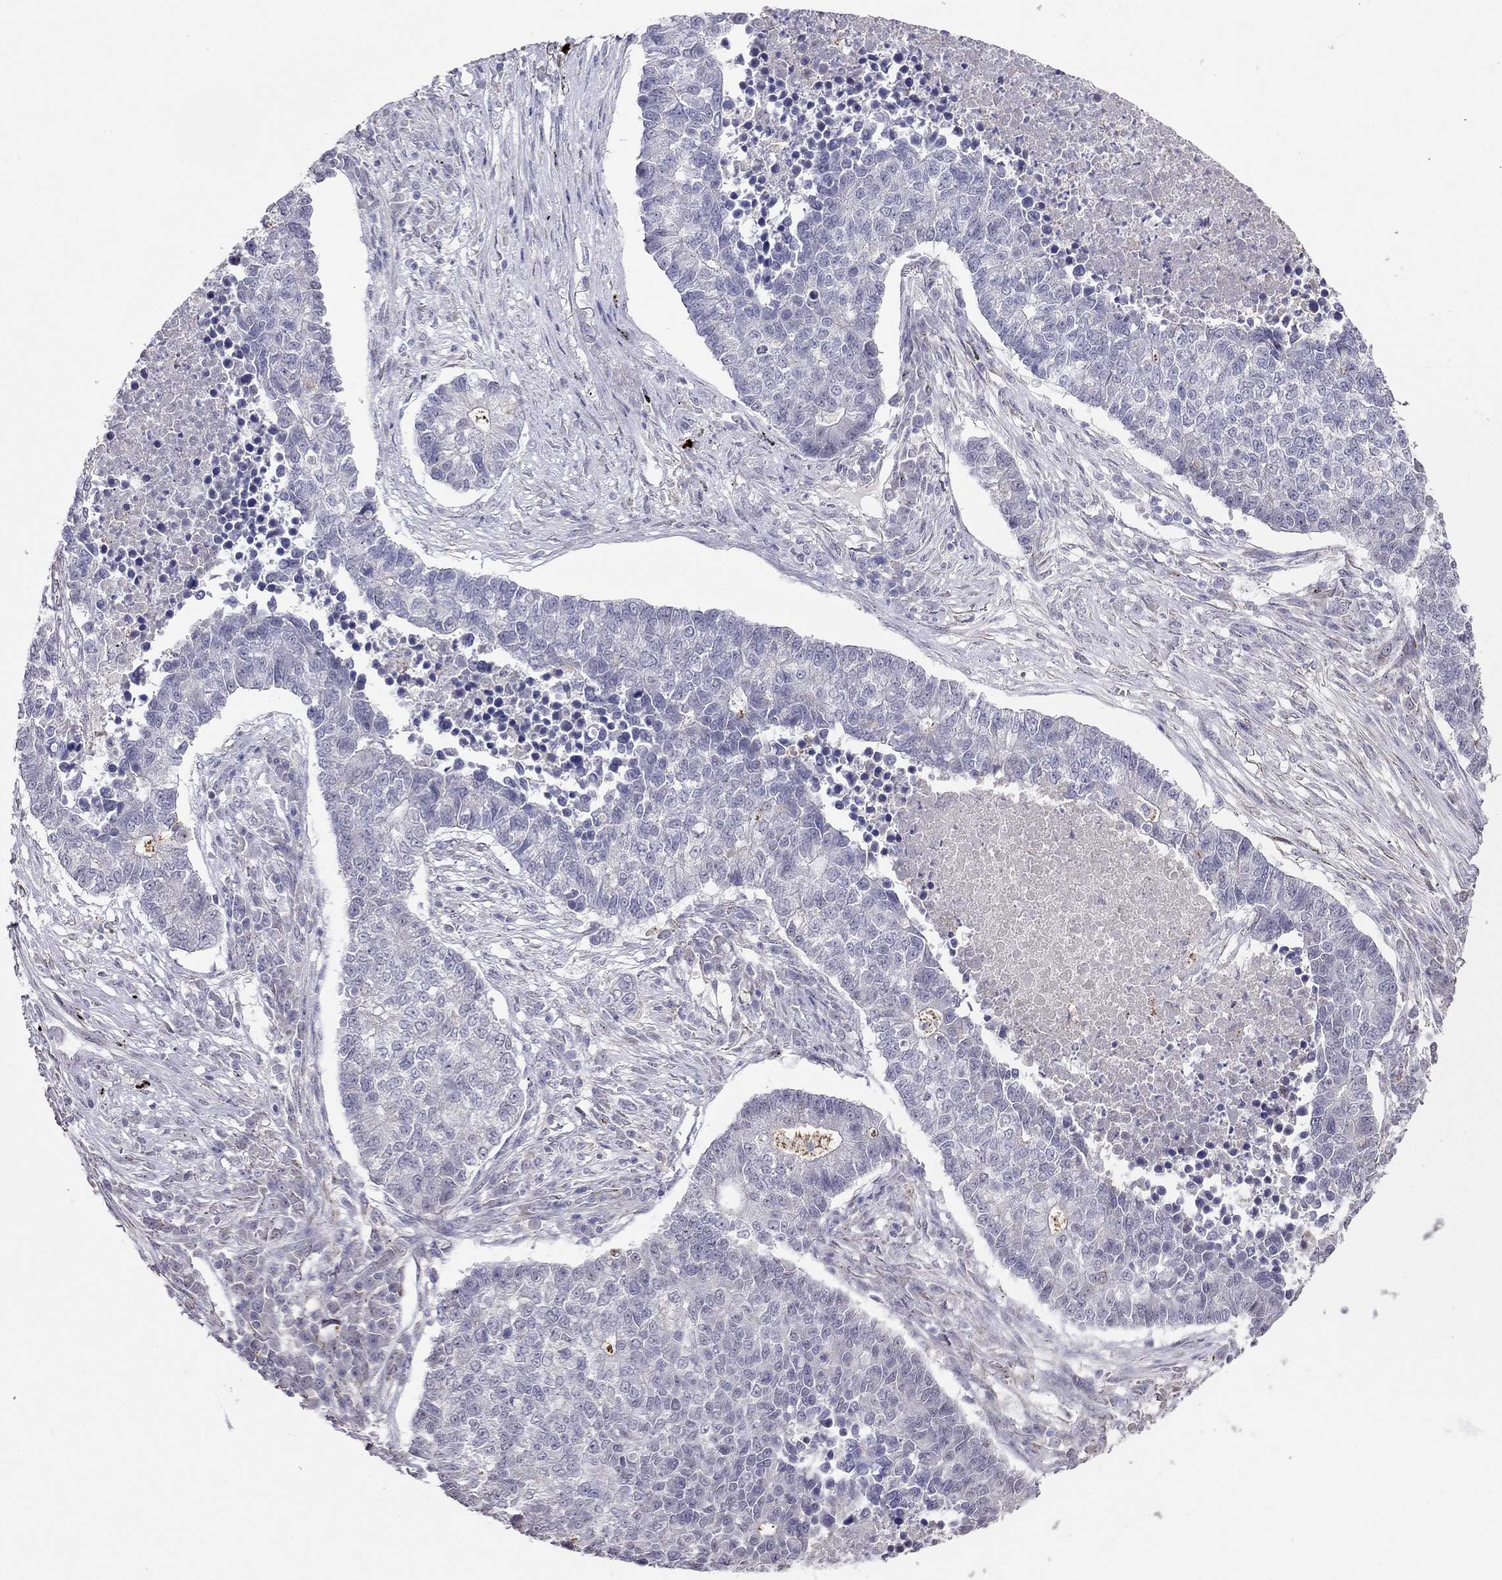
{"staining": {"intensity": "negative", "quantity": "none", "location": "none"}, "tissue": "lung cancer", "cell_type": "Tumor cells", "image_type": "cancer", "snomed": [{"axis": "morphology", "description": "Adenocarcinoma, NOS"}, {"axis": "topography", "description": "Lung"}], "caption": "A high-resolution photomicrograph shows IHC staining of adenocarcinoma (lung), which displays no significant staining in tumor cells.", "gene": "MYO3B", "patient": {"sex": "male", "age": 57}}